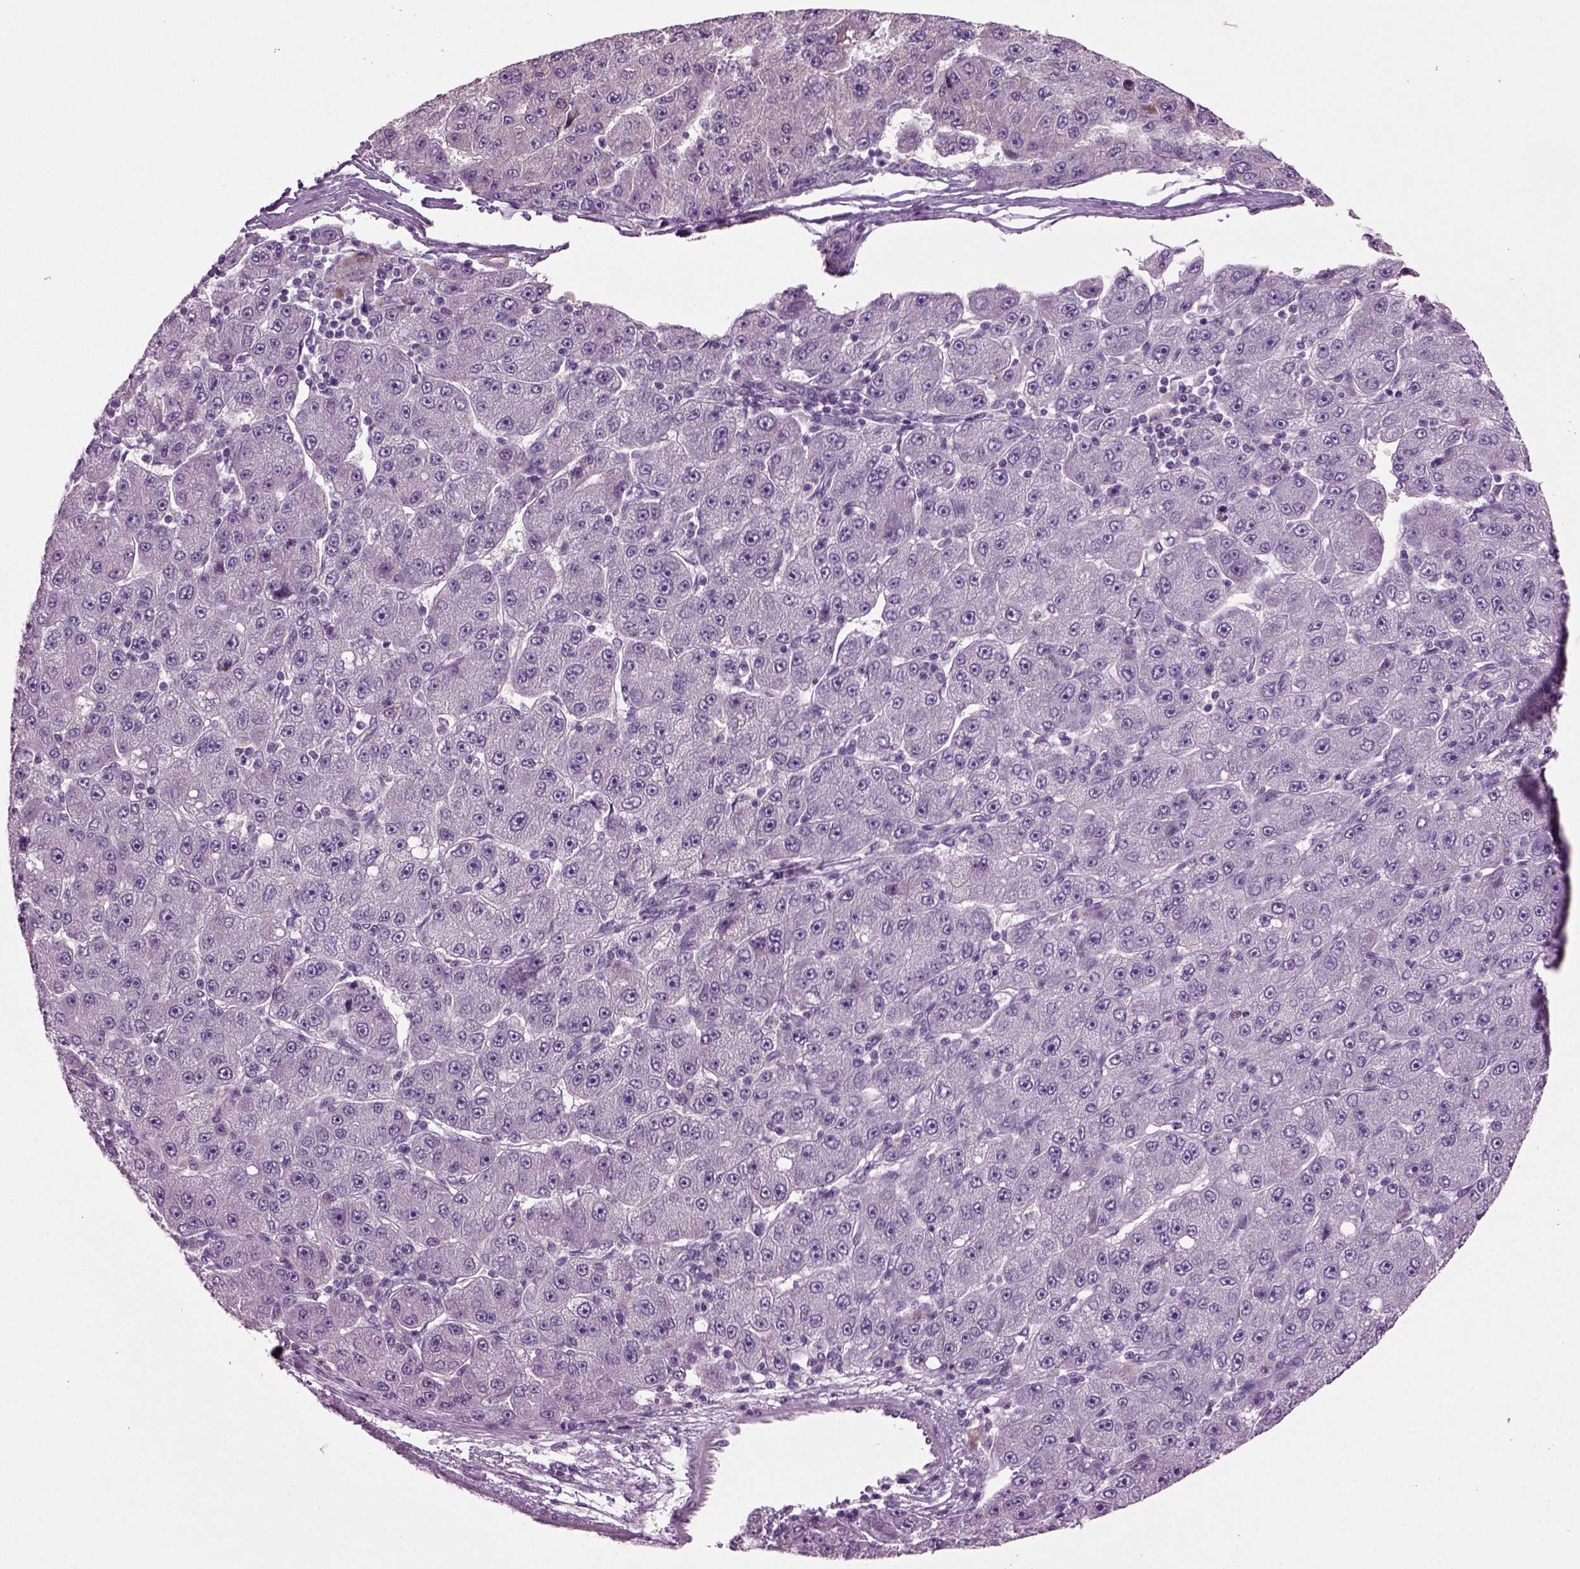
{"staining": {"intensity": "weak", "quantity": "<25%", "location": "cytoplasmic/membranous"}, "tissue": "liver cancer", "cell_type": "Tumor cells", "image_type": "cancer", "snomed": [{"axis": "morphology", "description": "Carcinoma, Hepatocellular, NOS"}, {"axis": "topography", "description": "Liver"}], "caption": "Histopathology image shows no significant protein staining in tumor cells of liver hepatocellular carcinoma. (DAB immunohistochemistry visualized using brightfield microscopy, high magnification).", "gene": "COL9A2", "patient": {"sex": "male", "age": 67}}